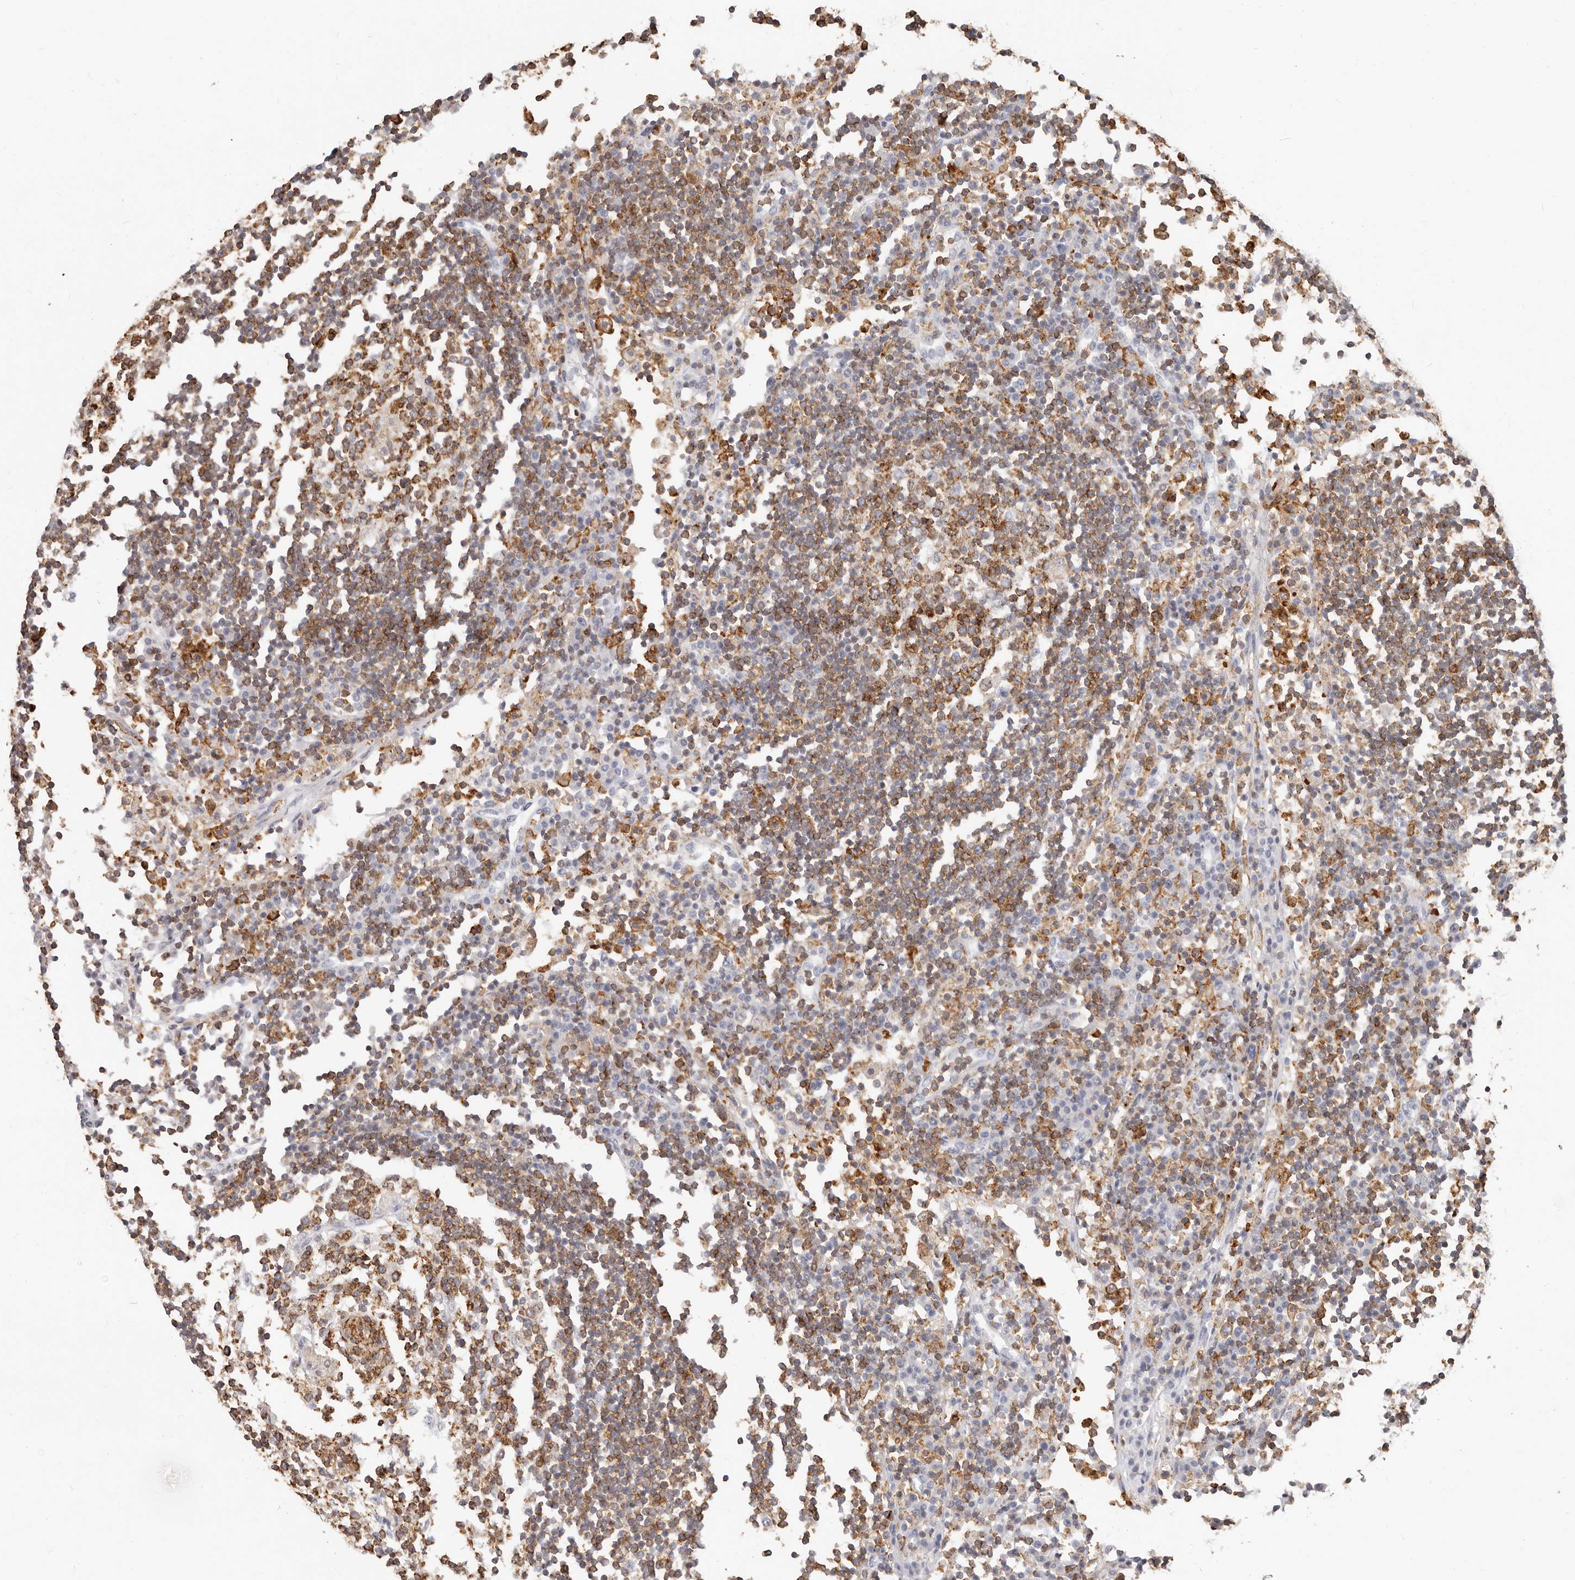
{"staining": {"intensity": "moderate", "quantity": "25%-75%", "location": "cytoplasmic/membranous"}, "tissue": "lymph node", "cell_type": "Germinal center cells", "image_type": "normal", "snomed": [{"axis": "morphology", "description": "Normal tissue, NOS"}, {"axis": "topography", "description": "Lymph node"}], "caption": "Protein expression analysis of unremarkable lymph node displays moderate cytoplasmic/membranous staining in approximately 25%-75% of germinal center cells. The staining was performed using DAB to visualize the protein expression in brown, while the nuclei were stained in blue with hematoxylin (Magnification: 20x).", "gene": "TMEM63B", "patient": {"sex": "female", "age": 53}}